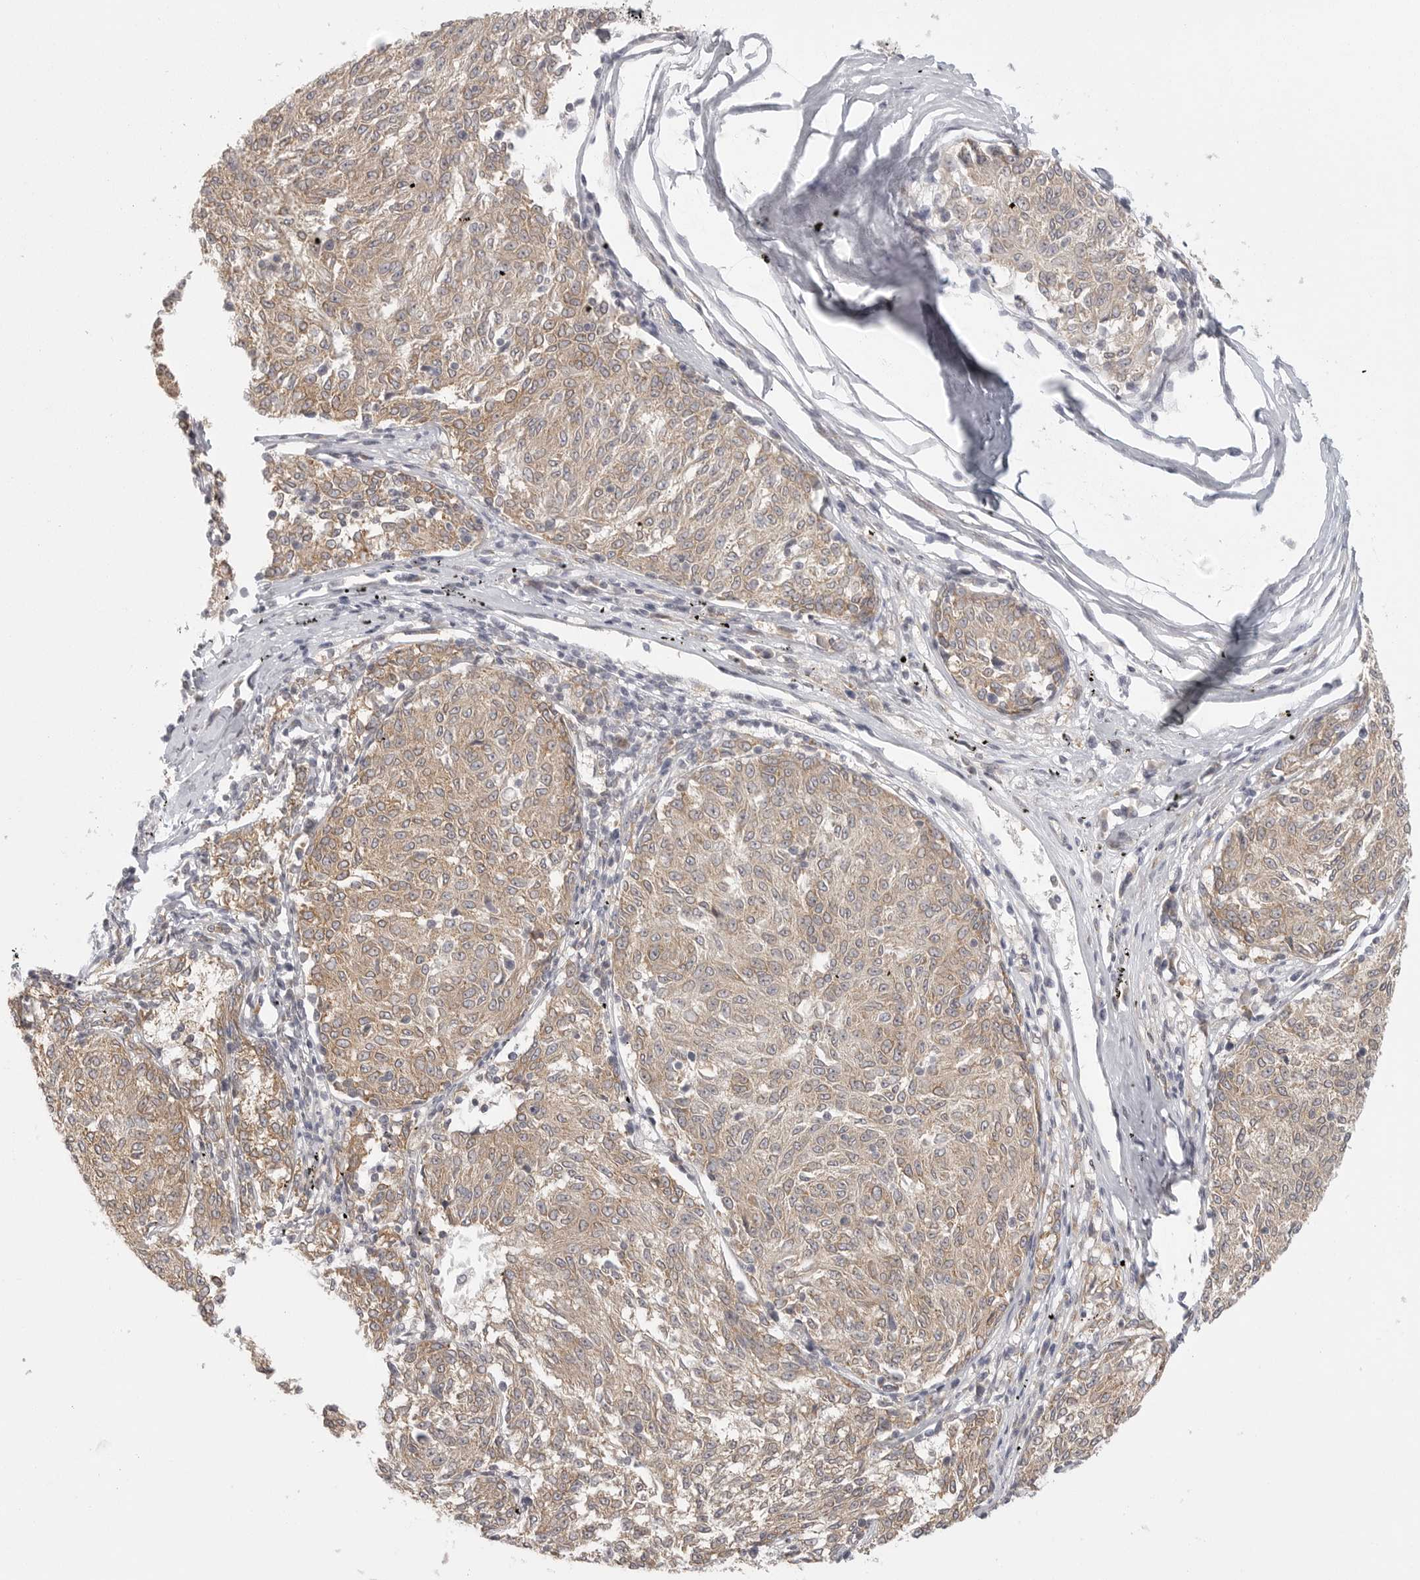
{"staining": {"intensity": "moderate", "quantity": ">75%", "location": "cytoplasmic/membranous"}, "tissue": "melanoma", "cell_type": "Tumor cells", "image_type": "cancer", "snomed": [{"axis": "morphology", "description": "Malignant melanoma, NOS"}, {"axis": "topography", "description": "Skin"}], "caption": "The image demonstrates staining of malignant melanoma, revealing moderate cytoplasmic/membranous protein staining (brown color) within tumor cells.", "gene": "CERS2", "patient": {"sex": "female", "age": 72}}